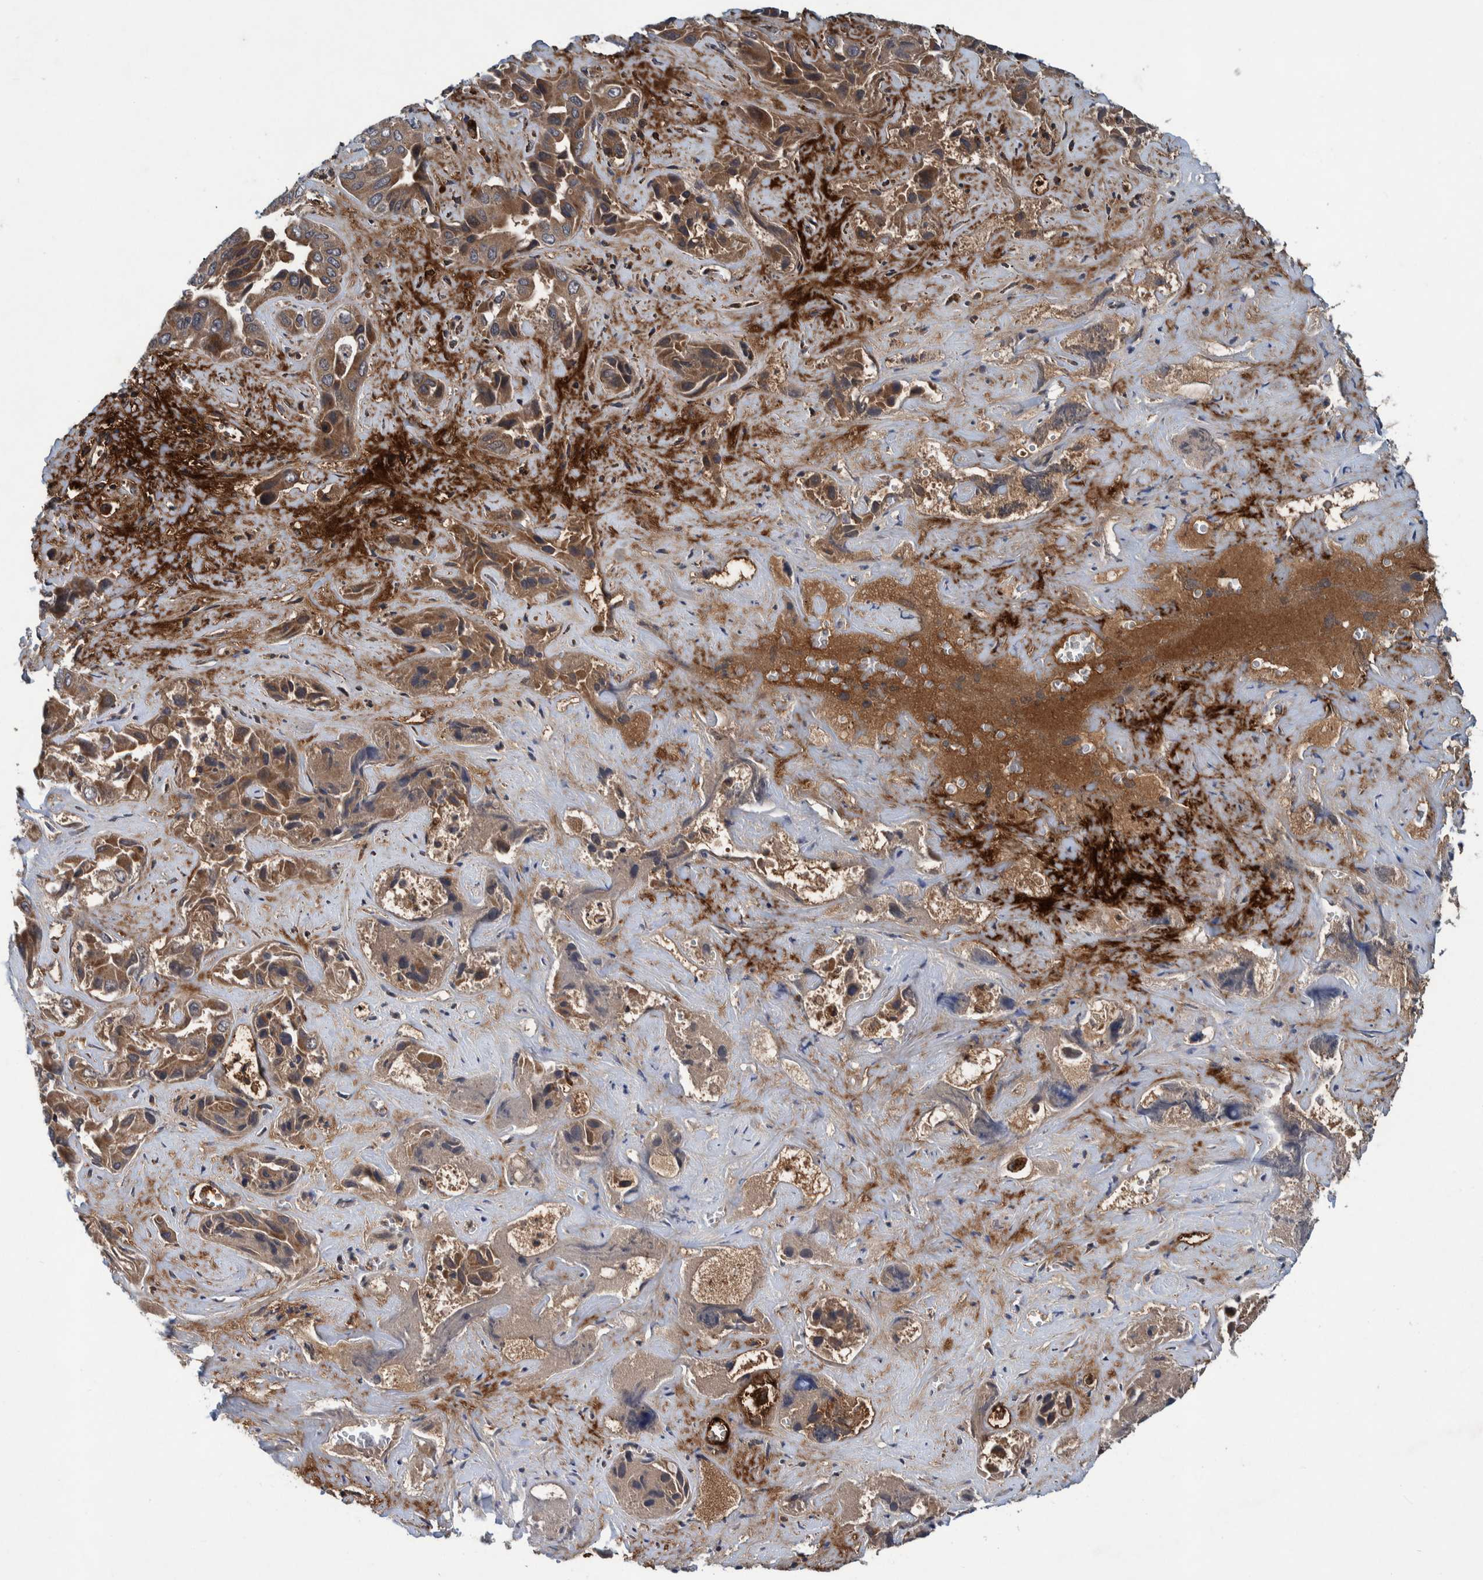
{"staining": {"intensity": "moderate", "quantity": ">75%", "location": "cytoplasmic/membranous"}, "tissue": "liver cancer", "cell_type": "Tumor cells", "image_type": "cancer", "snomed": [{"axis": "morphology", "description": "Cholangiocarcinoma"}, {"axis": "topography", "description": "Liver"}], "caption": "A photomicrograph showing moderate cytoplasmic/membranous staining in approximately >75% of tumor cells in liver cancer, as visualized by brown immunohistochemical staining.", "gene": "ITIH3", "patient": {"sex": "female", "age": 52}}